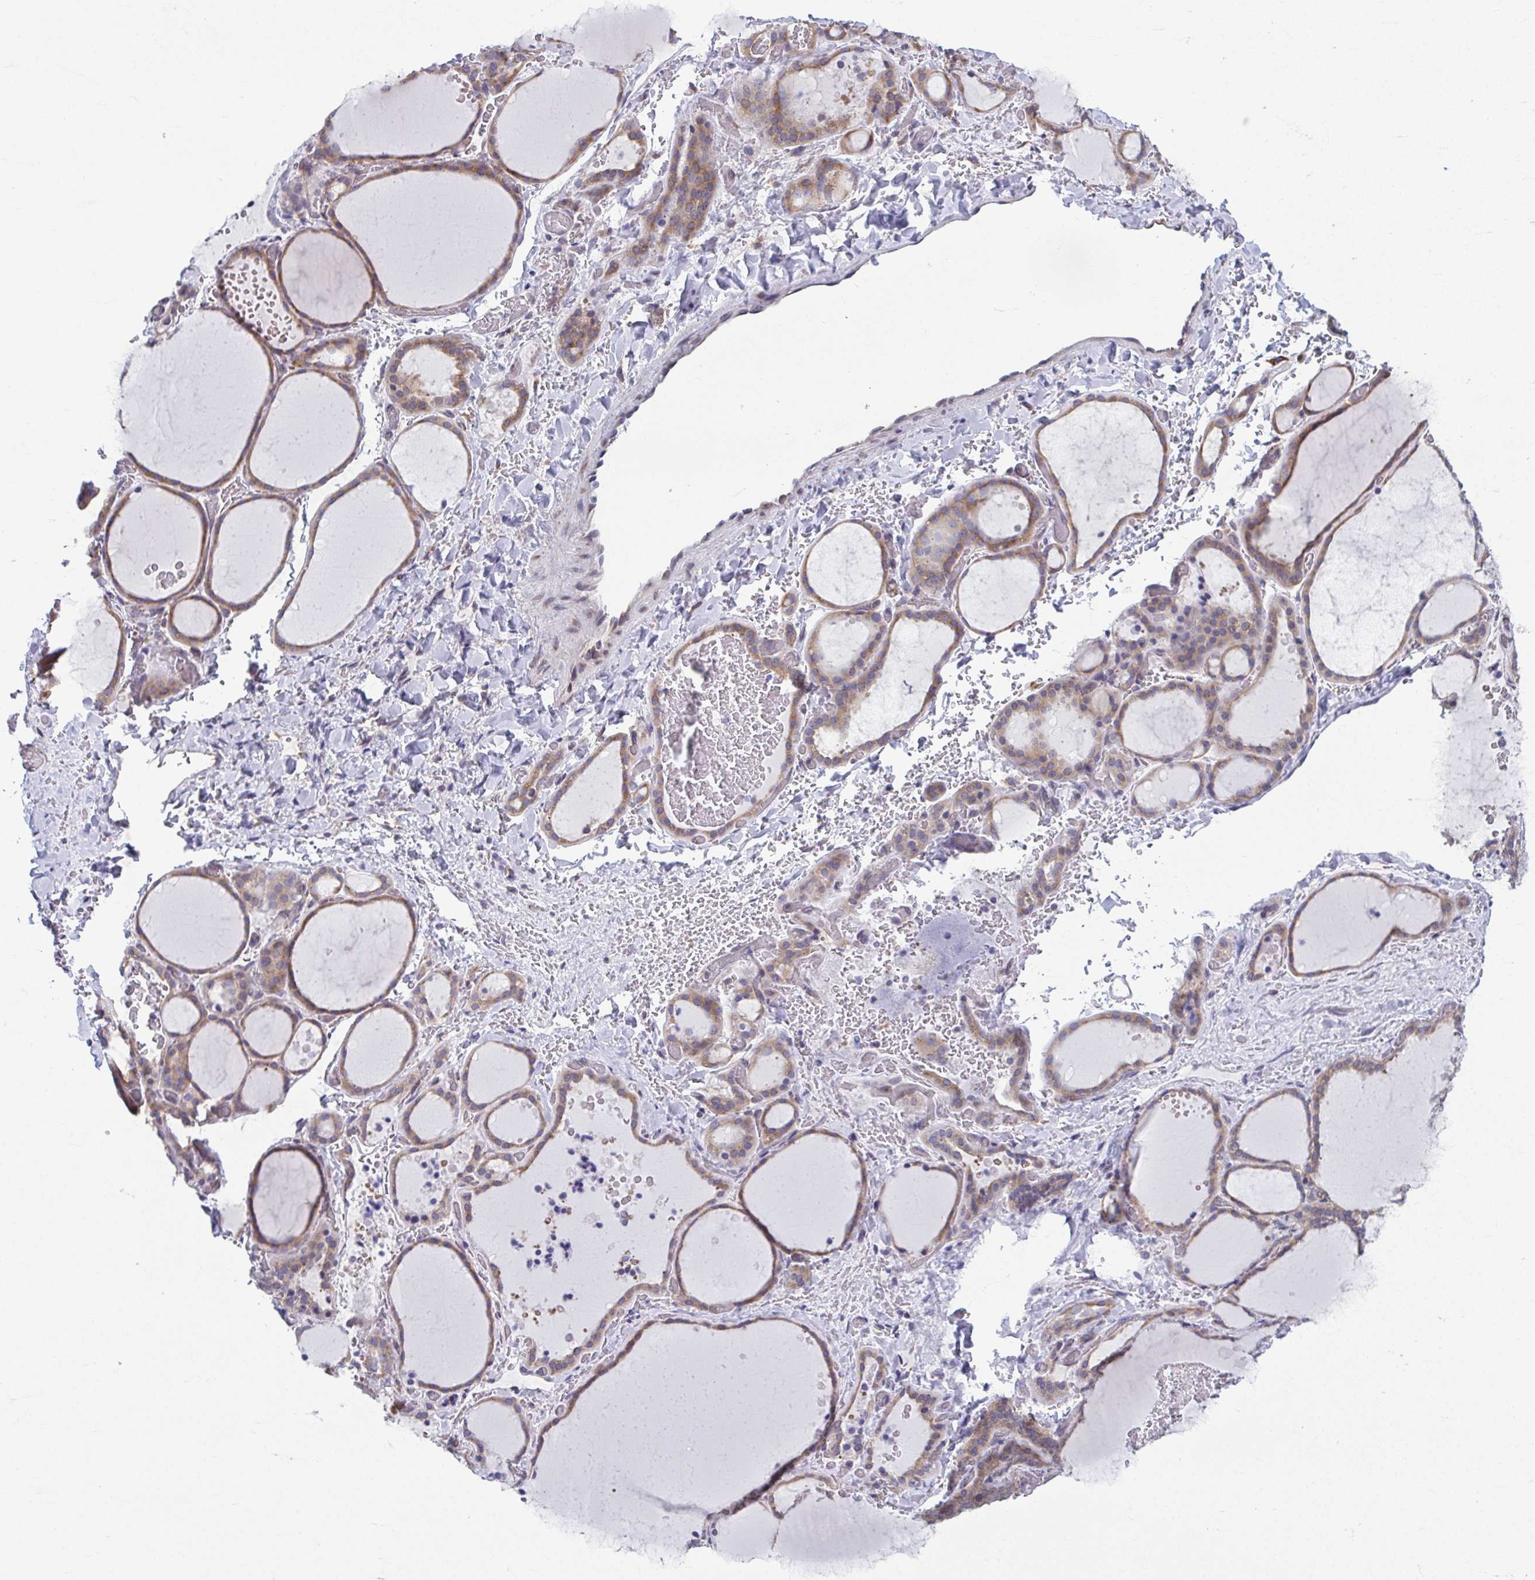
{"staining": {"intensity": "weak", "quantity": ">75%", "location": "cytoplasmic/membranous"}, "tissue": "thyroid gland", "cell_type": "Glandular cells", "image_type": "normal", "snomed": [{"axis": "morphology", "description": "Normal tissue, NOS"}, {"axis": "topography", "description": "Thyroid gland"}], "caption": "Immunohistochemical staining of normal thyroid gland exhibits weak cytoplasmic/membranous protein expression in approximately >75% of glandular cells. The protein of interest is stained brown, and the nuclei are stained in blue (DAB IHC with brightfield microscopy, high magnification).", "gene": "TMEM108", "patient": {"sex": "female", "age": 36}}